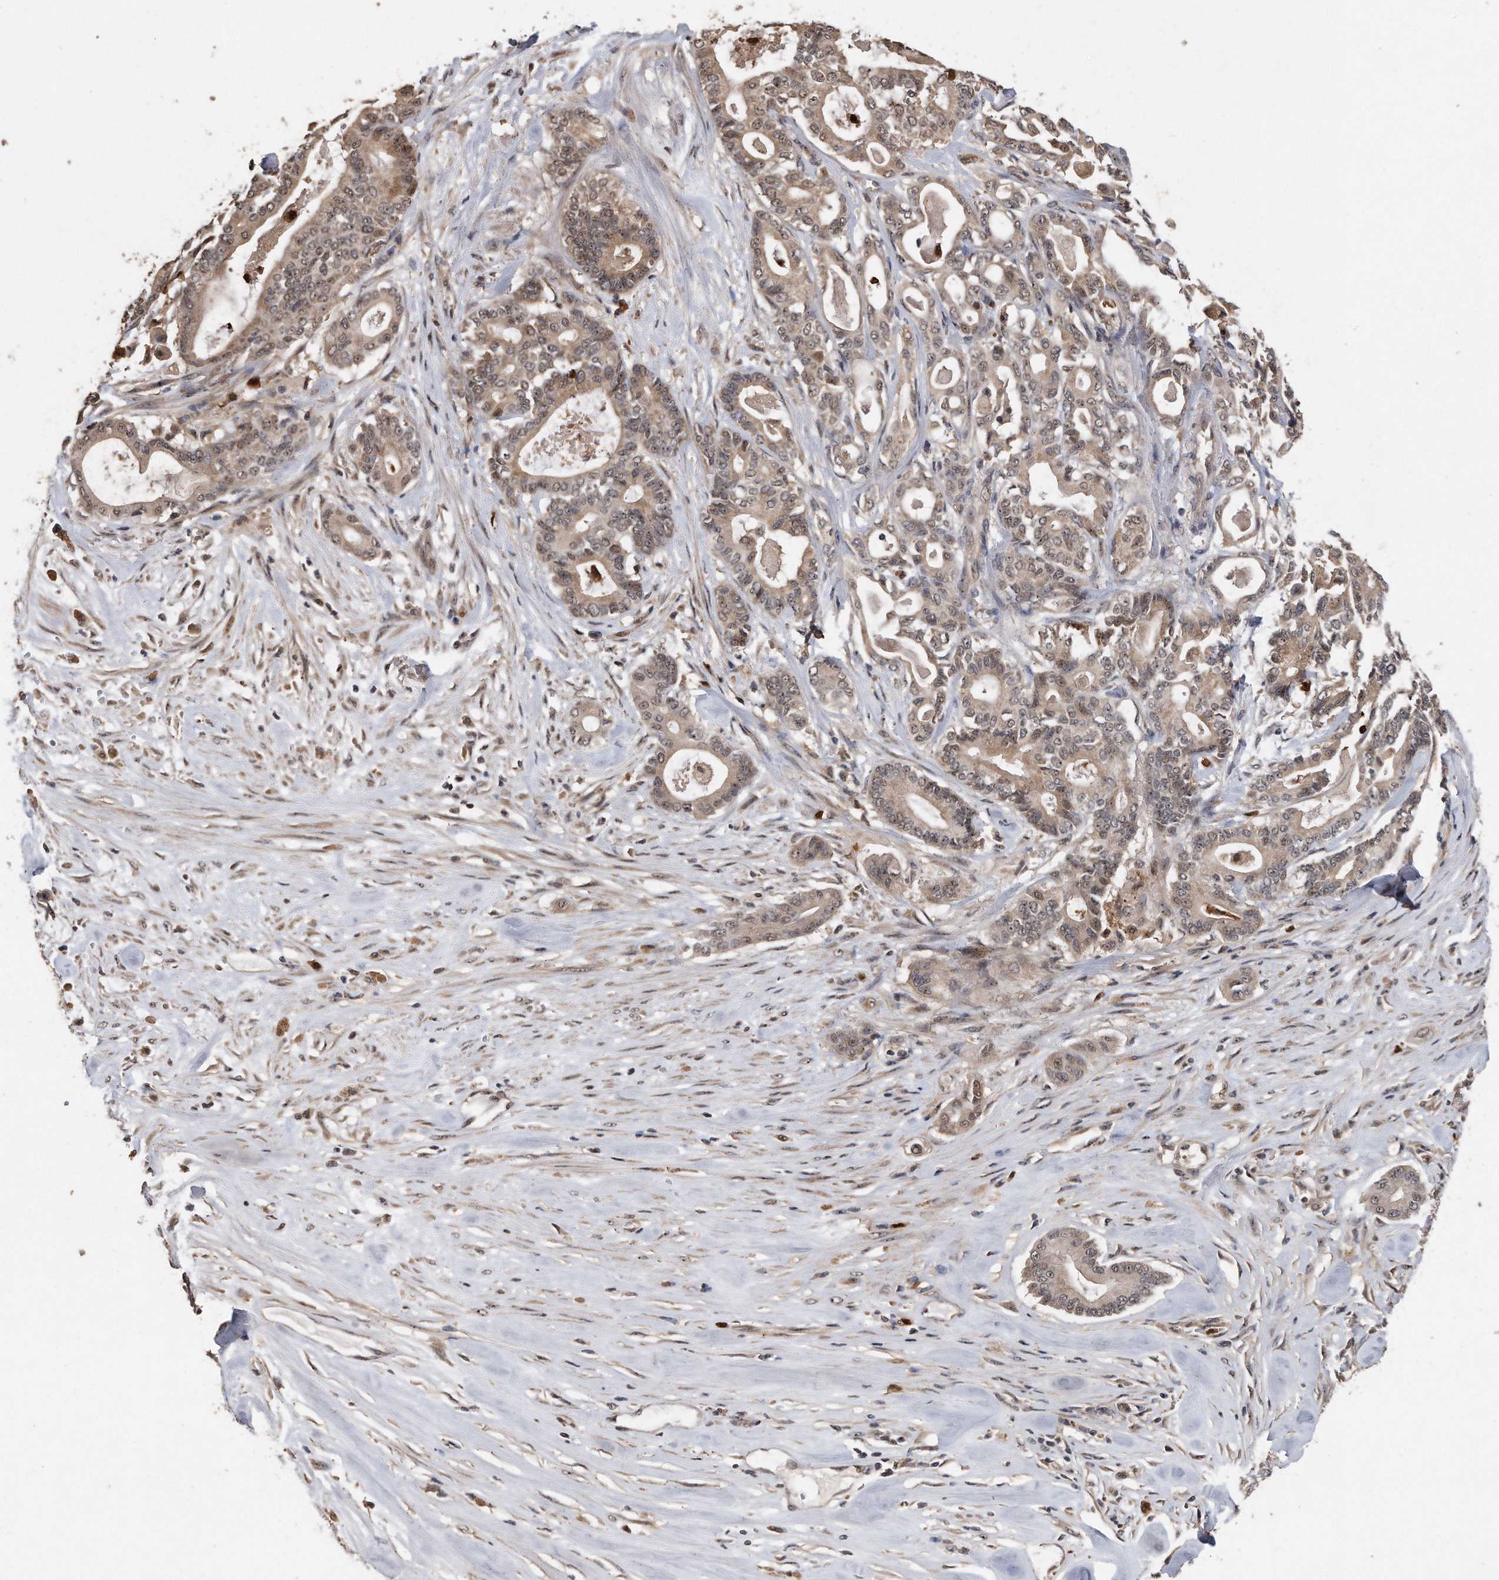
{"staining": {"intensity": "weak", "quantity": ">75%", "location": "cytoplasmic/membranous,nuclear"}, "tissue": "pancreatic cancer", "cell_type": "Tumor cells", "image_type": "cancer", "snomed": [{"axis": "morphology", "description": "Adenocarcinoma, NOS"}, {"axis": "topography", "description": "Pancreas"}], "caption": "Brown immunohistochemical staining in human pancreatic adenocarcinoma demonstrates weak cytoplasmic/membranous and nuclear positivity in about >75% of tumor cells. The protein is stained brown, and the nuclei are stained in blue (DAB IHC with brightfield microscopy, high magnification).", "gene": "PELO", "patient": {"sex": "male", "age": 63}}